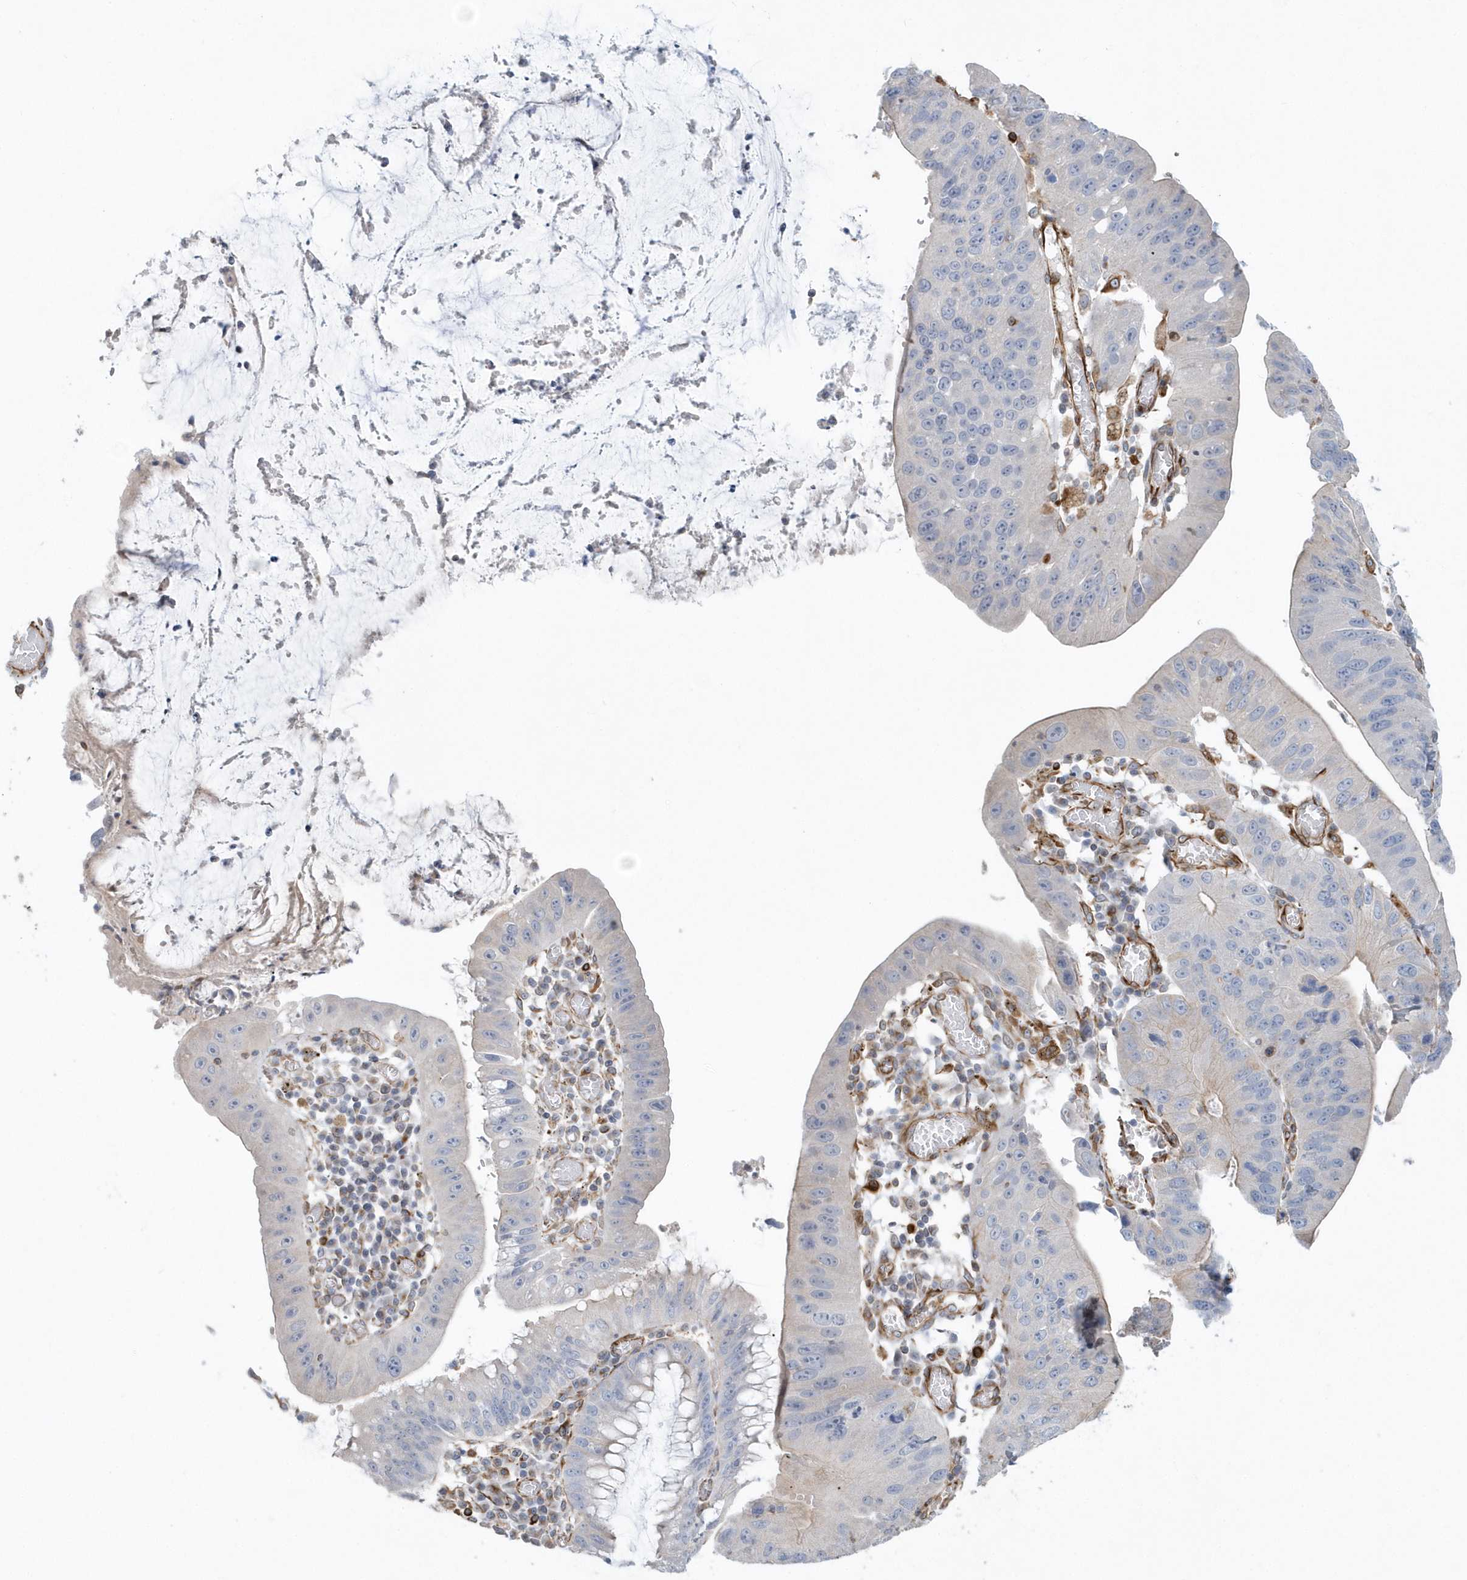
{"staining": {"intensity": "negative", "quantity": "none", "location": "none"}, "tissue": "stomach cancer", "cell_type": "Tumor cells", "image_type": "cancer", "snomed": [{"axis": "morphology", "description": "Adenocarcinoma, NOS"}, {"axis": "topography", "description": "Stomach"}], "caption": "Human stomach cancer (adenocarcinoma) stained for a protein using IHC reveals no expression in tumor cells.", "gene": "RAB17", "patient": {"sex": "male", "age": 59}}